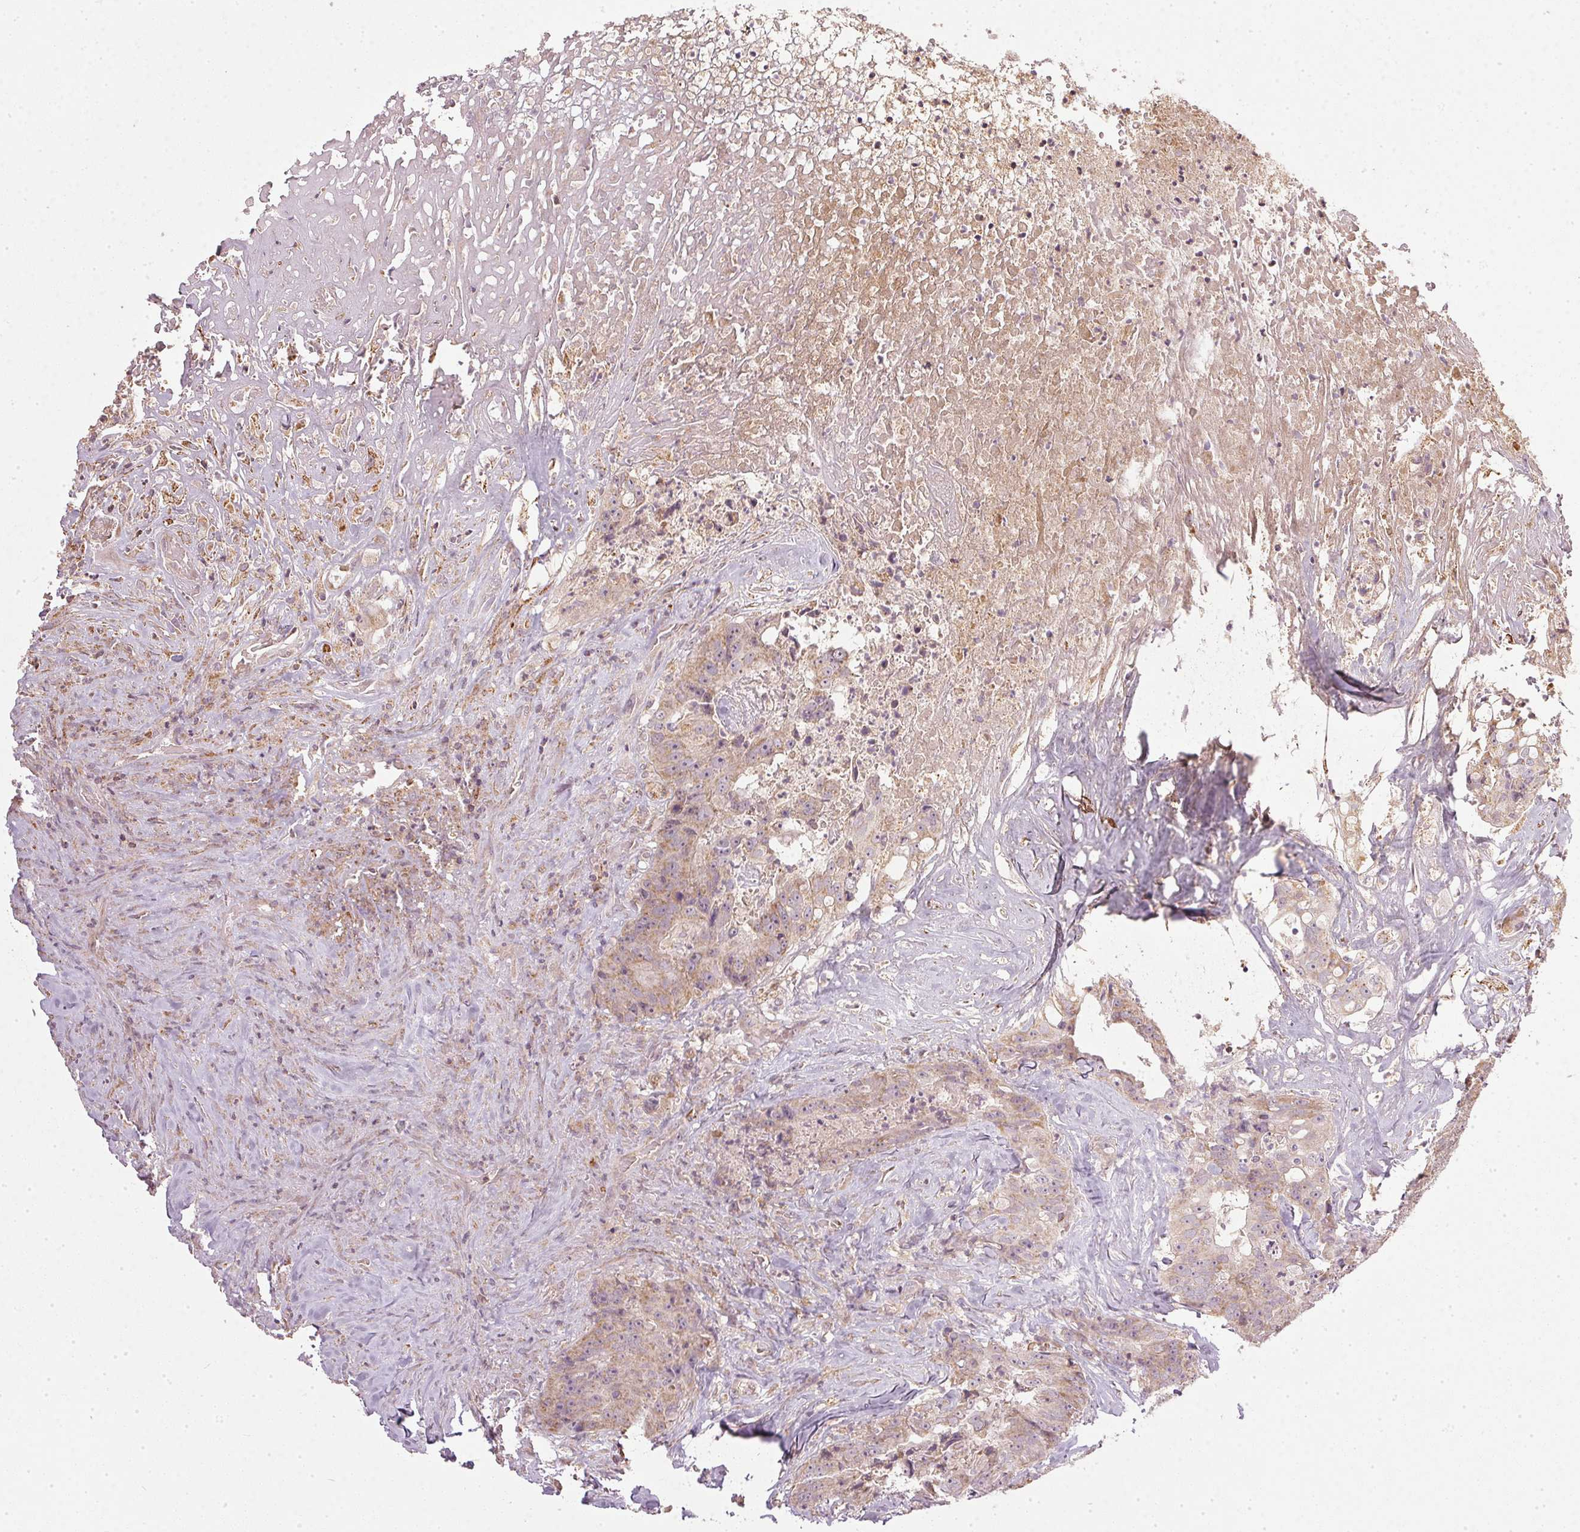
{"staining": {"intensity": "weak", "quantity": ">75%", "location": "cytoplasmic/membranous"}, "tissue": "colorectal cancer", "cell_type": "Tumor cells", "image_type": "cancer", "snomed": [{"axis": "morphology", "description": "Adenocarcinoma, NOS"}, {"axis": "topography", "description": "Rectum"}], "caption": "Protein positivity by IHC displays weak cytoplasmic/membranous expression in about >75% of tumor cells in colorectal cancer.", "gene": "NADK2", "patient": {"sex": "female", "age": 62}}